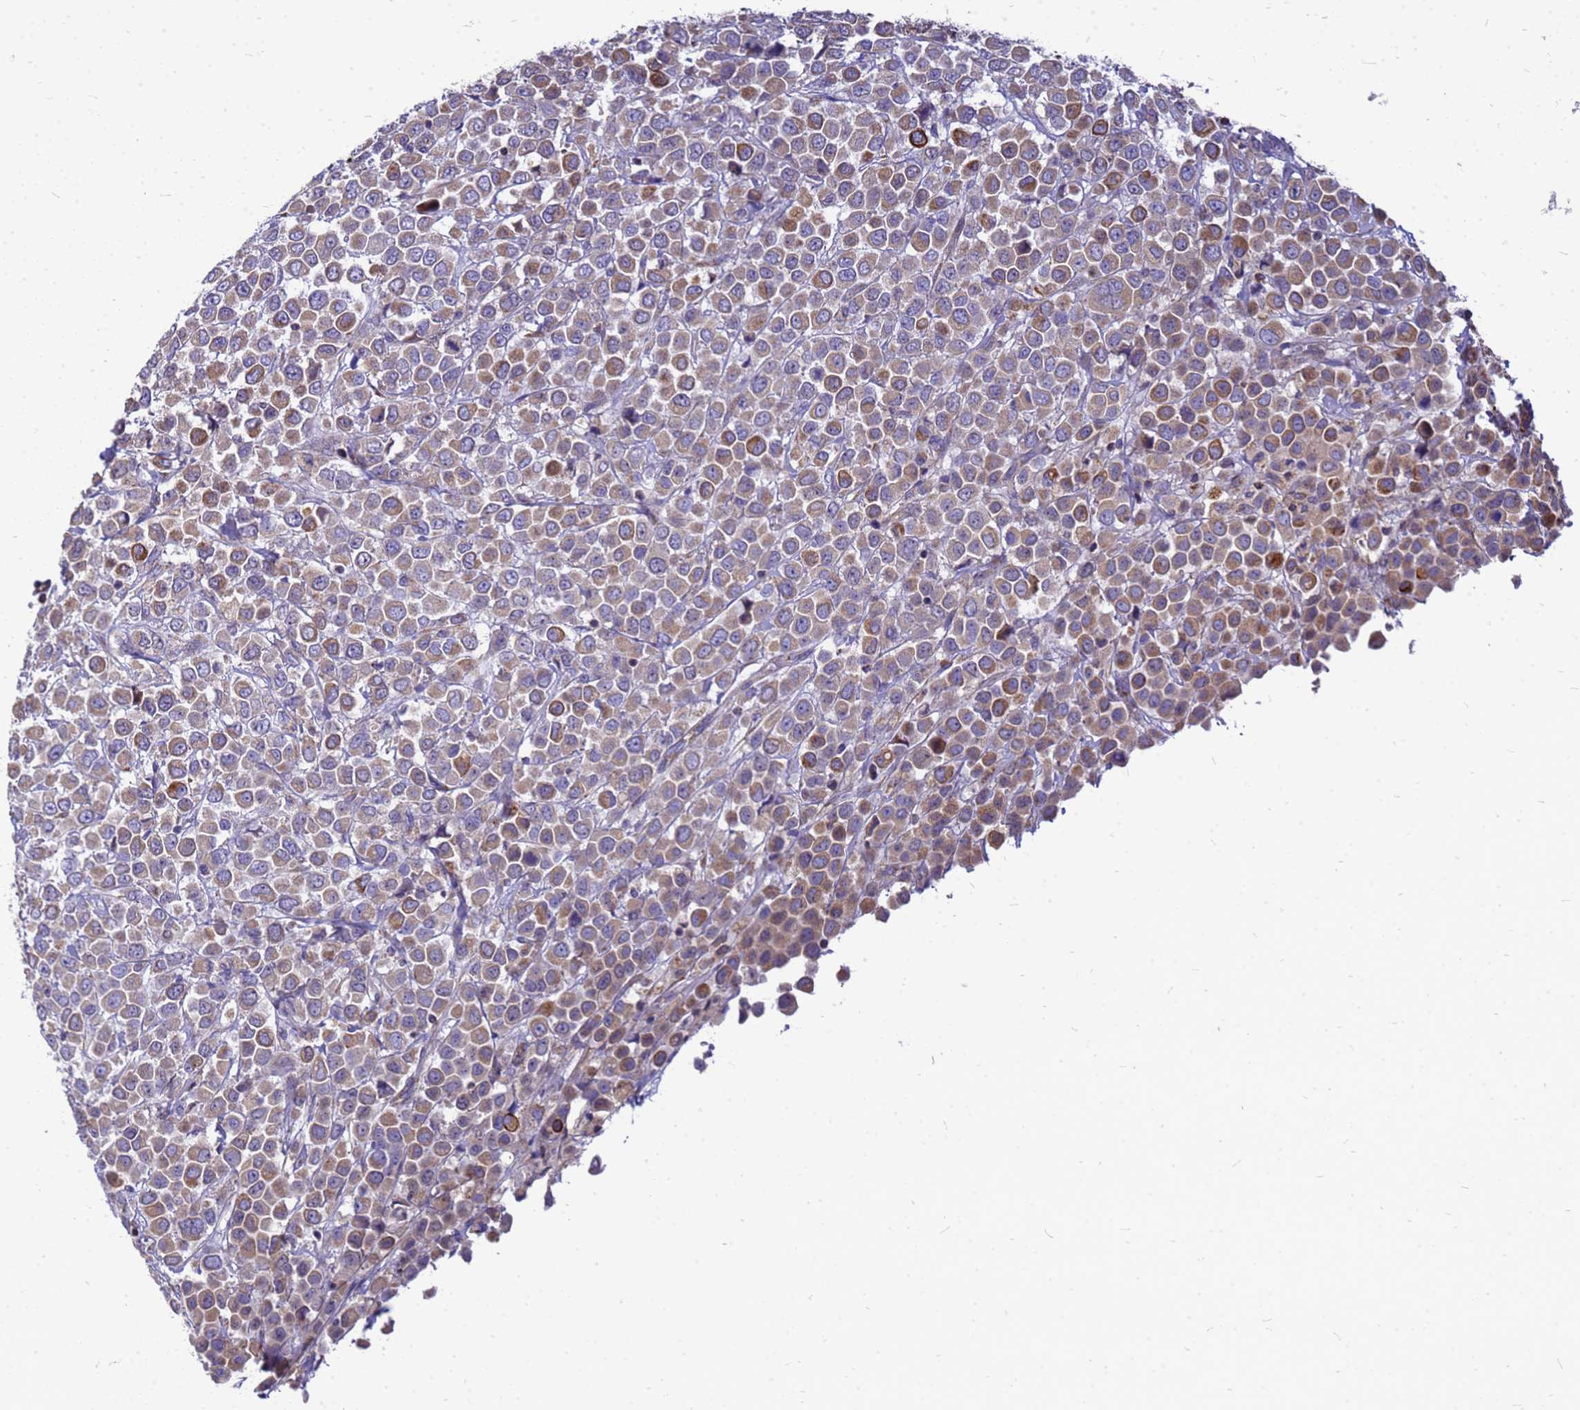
{"staining": {"intensity": "moderate", "quantity": "25%-75%", "location": "cytoplasmic/membranous"}, "tissue": "breast cancer", "cell_type": "Tumor cells", "image_type": "cancer", "snomed": [{"axis": "morphology", "description": "Duct carcinoma"}, {"axis": "topography", "description": "Breast"}], "caption": "Protein analysis of infiltrating ductal carcinoma (breast) tissue shows moderate cytoplasmic/membranous staining in about 25%-75% of tumor cells.", "gene": "CMC4", "patient": {"sex": "female", "age": 61}}